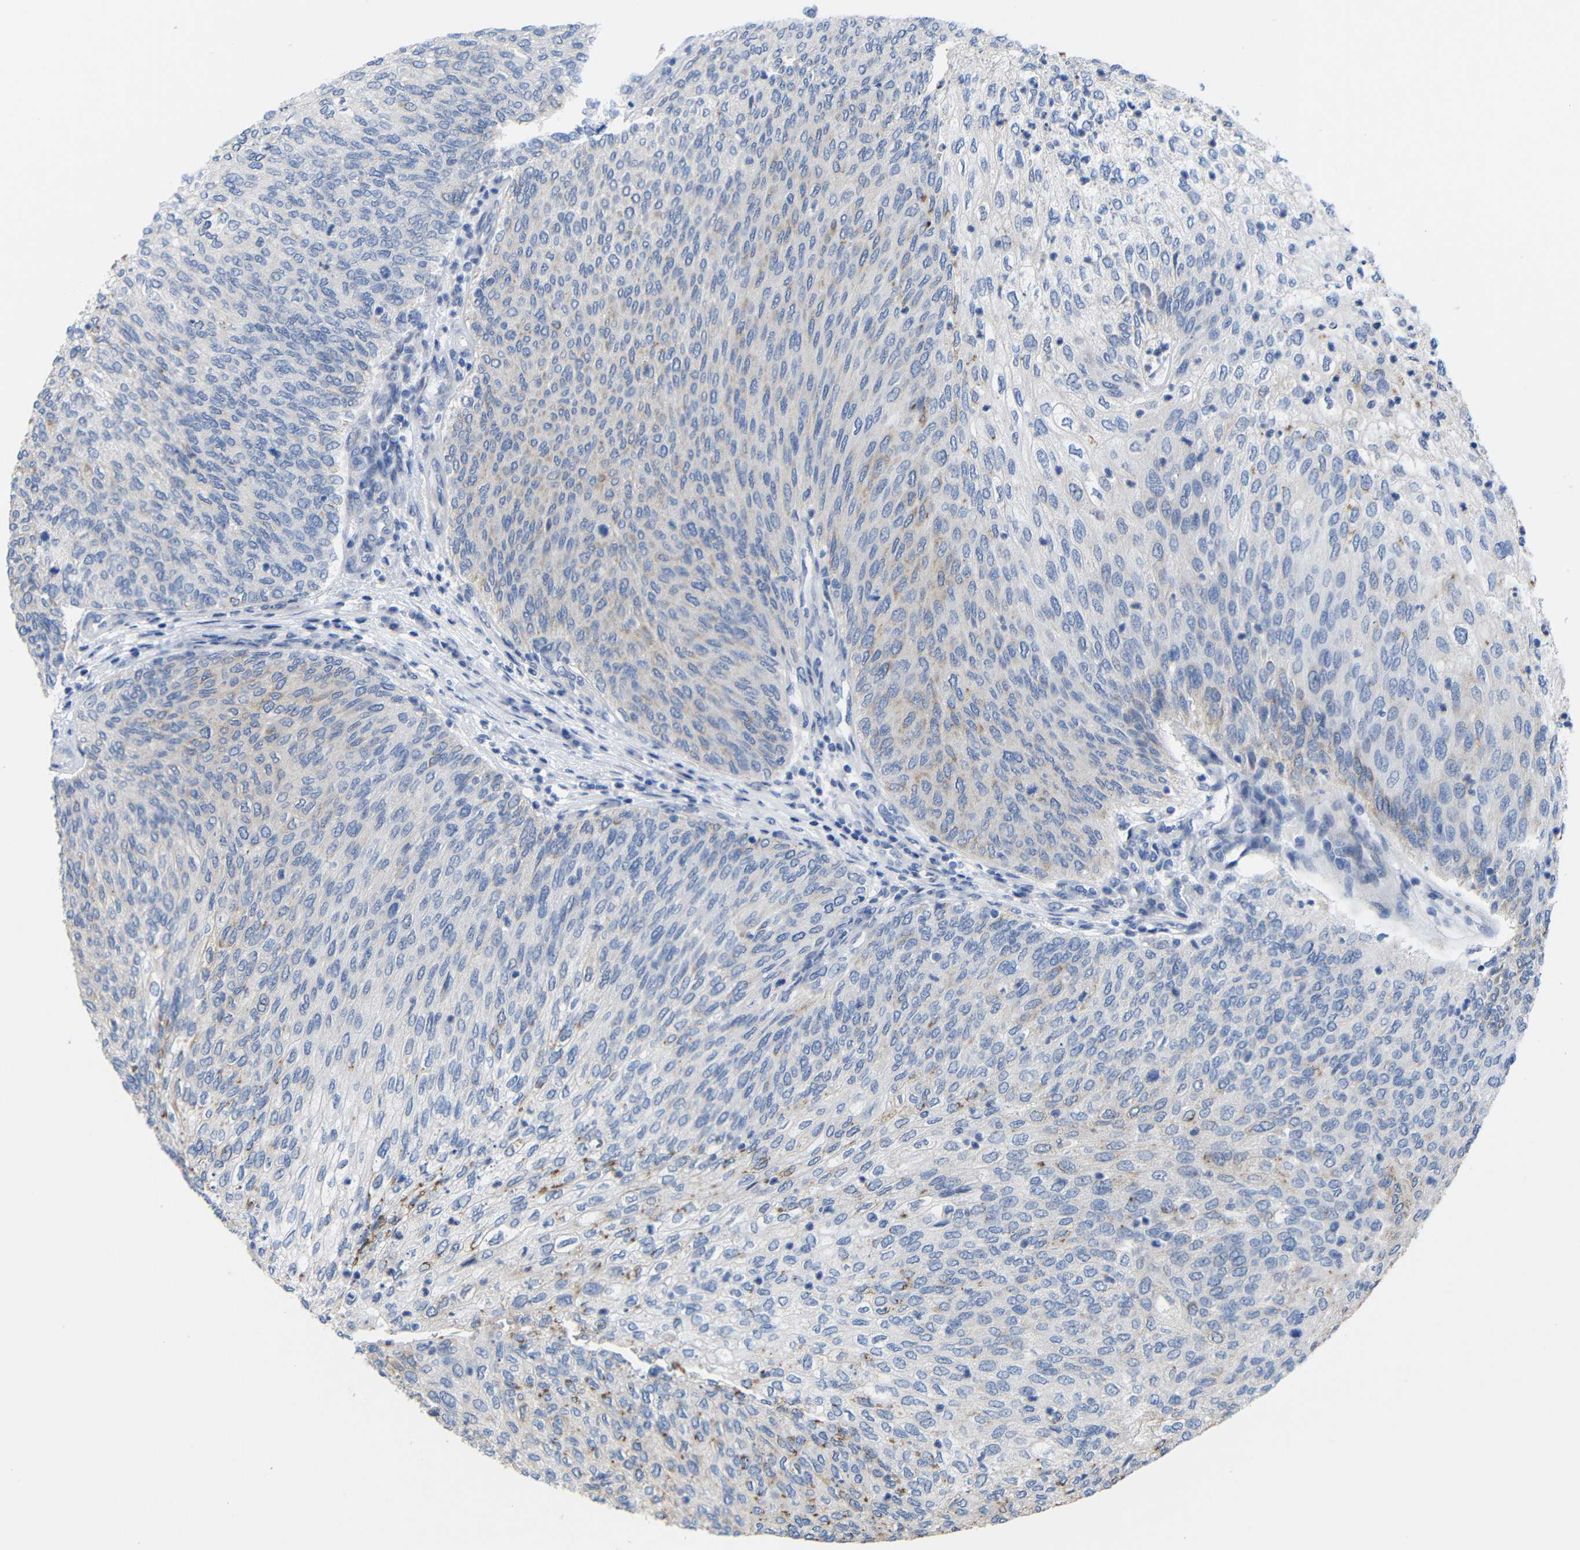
{"staining": {"intensity": "weak", "quantity": "<25%", "location": "cytoplasmic/membranous"}, "tissue": "urothelial cancer", "cell_type": "Tumor cells", "image_type": "cancer", "snomed": [{"axis": "morphology", "description": "Urothelial carcinoma, Low grade"}, {"axis": "topography", "description": "Urinary bladder"}], "caption": "Human low-grade urothelial carcinoma stained for a protein using IHC exhibits no expression in tumor cells.", "gene": "CMTM1", "patient": {"sex": "female", "age": 79}}